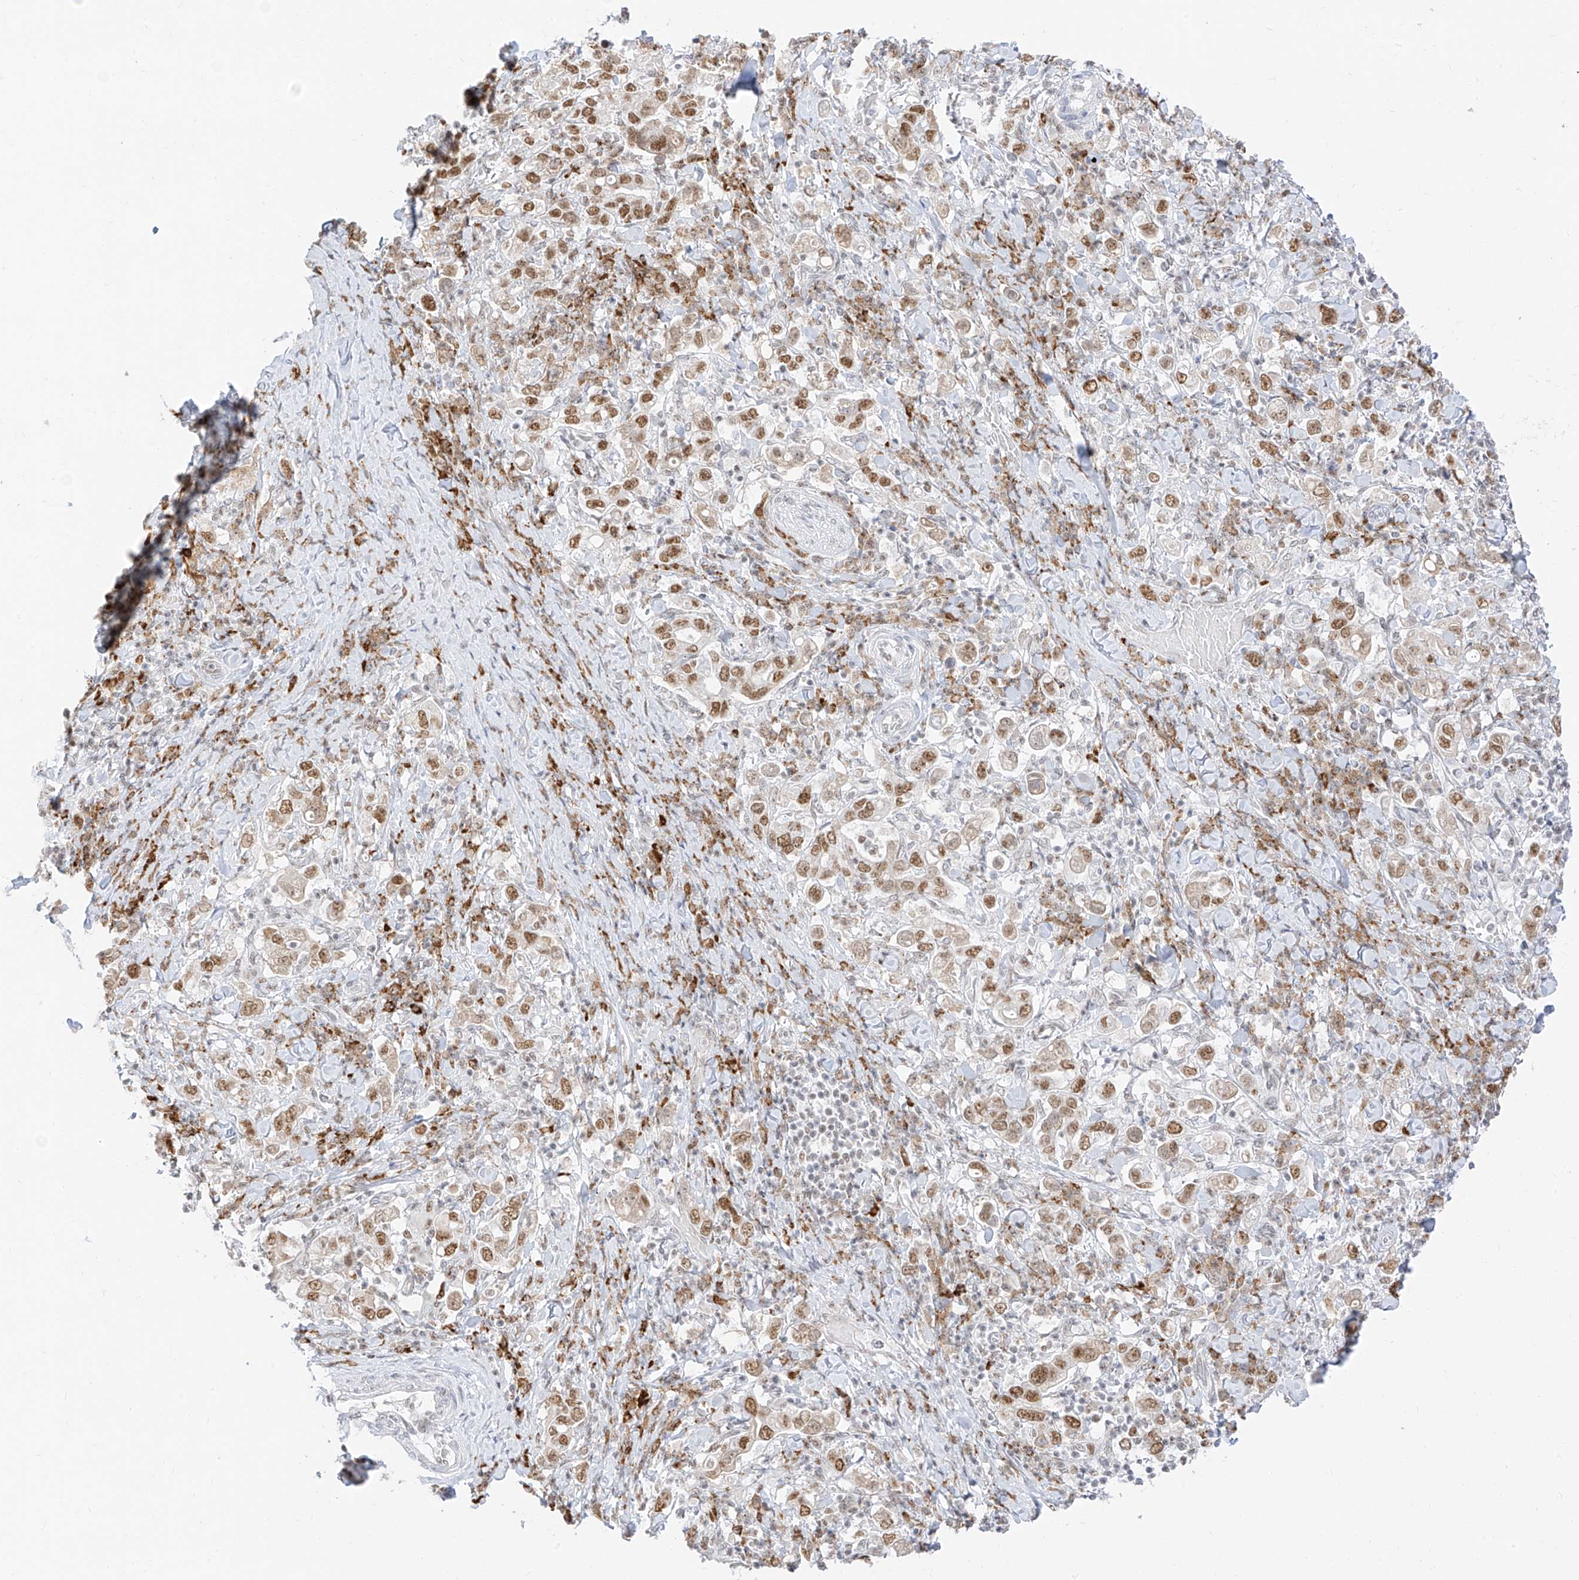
{"staining": {"intensity": "moderate", "quantity": ">75%", "location": "nuclear"}, "tissue": "stomach cancer", "cell_type": "Tumor cells", "image_type": "cancer", "snomed": [{"axis": "morphology", "description": "Adenocarcinoma, NOS"}, {"axis": "topography", "description": "Stomach, upper"}], "caption": "Adenocarcinoma (stomach) stained with DAB (3,3'-diaminobenzidine) immunohistochemistry demonstrates medium levels of moderate nuclear staining in about >75% of tumor cells. The staining is performed using DAB brown chromogen to label protein expression. The nuclei are counter-stained blue using hematoxylin.", "gene": "SUPT5H", "patient": {"sex": "male", "age": 62}}